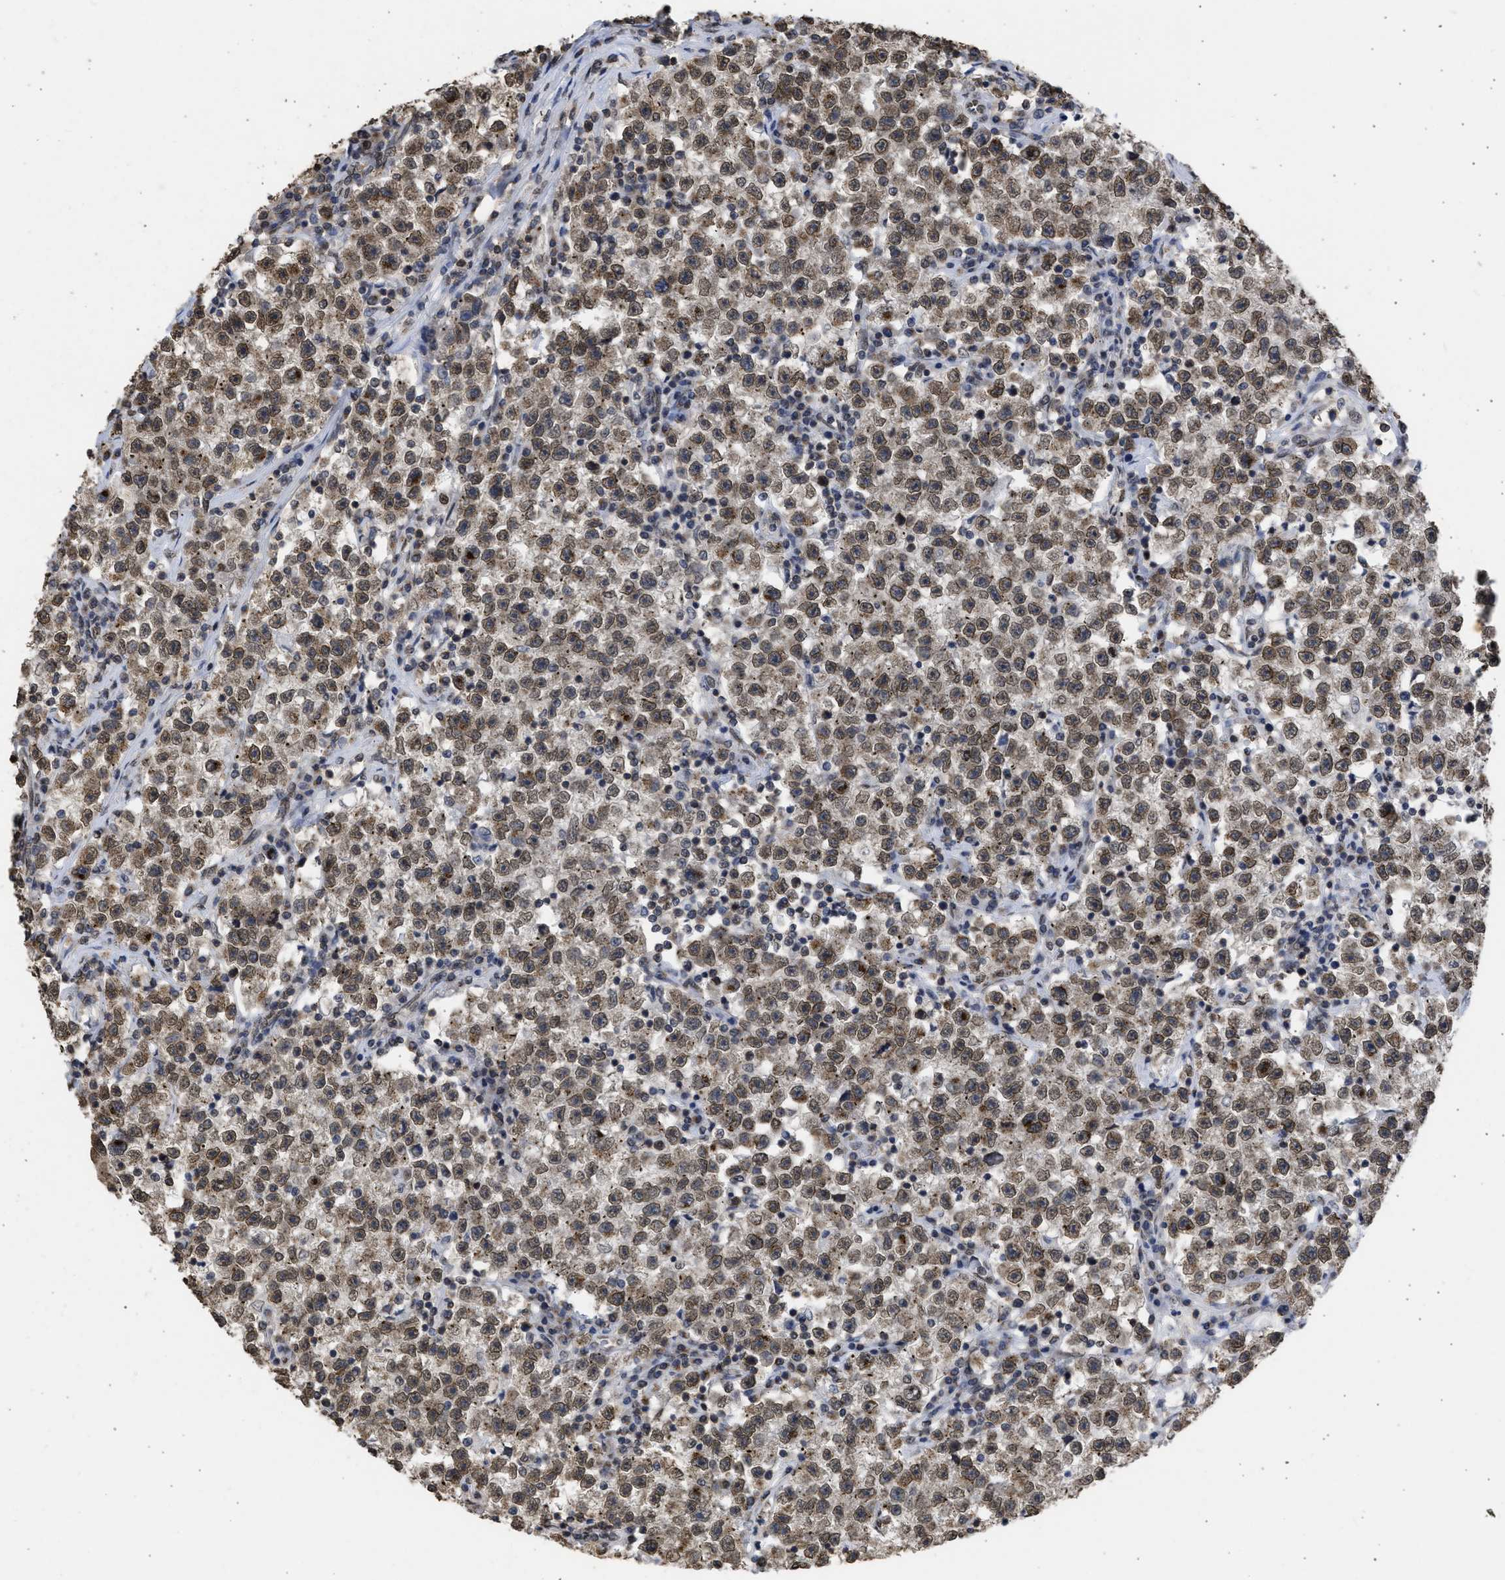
{"staining": {"intensity": "moderate", "quantity": ">75%", "location": "cytoplasmic/membranous,nuclear"}, "tissue": "testis cancer", "cell_type": "Tumor cells", "image_type": "cancer", "snomed": [{"axis": "morphology", "description": "Seminoma, NOS"}, {"axis": "topography", "description": "Testis"}], "caption": "The histopathology image shows a brown stain indicating the presence of a protein in the cytoplasmic/membranous and nuclear of tumor cells in testis cancer (seminoma).", "gene": "NUP35", "patient": {"sex": "male", "age": 22}}